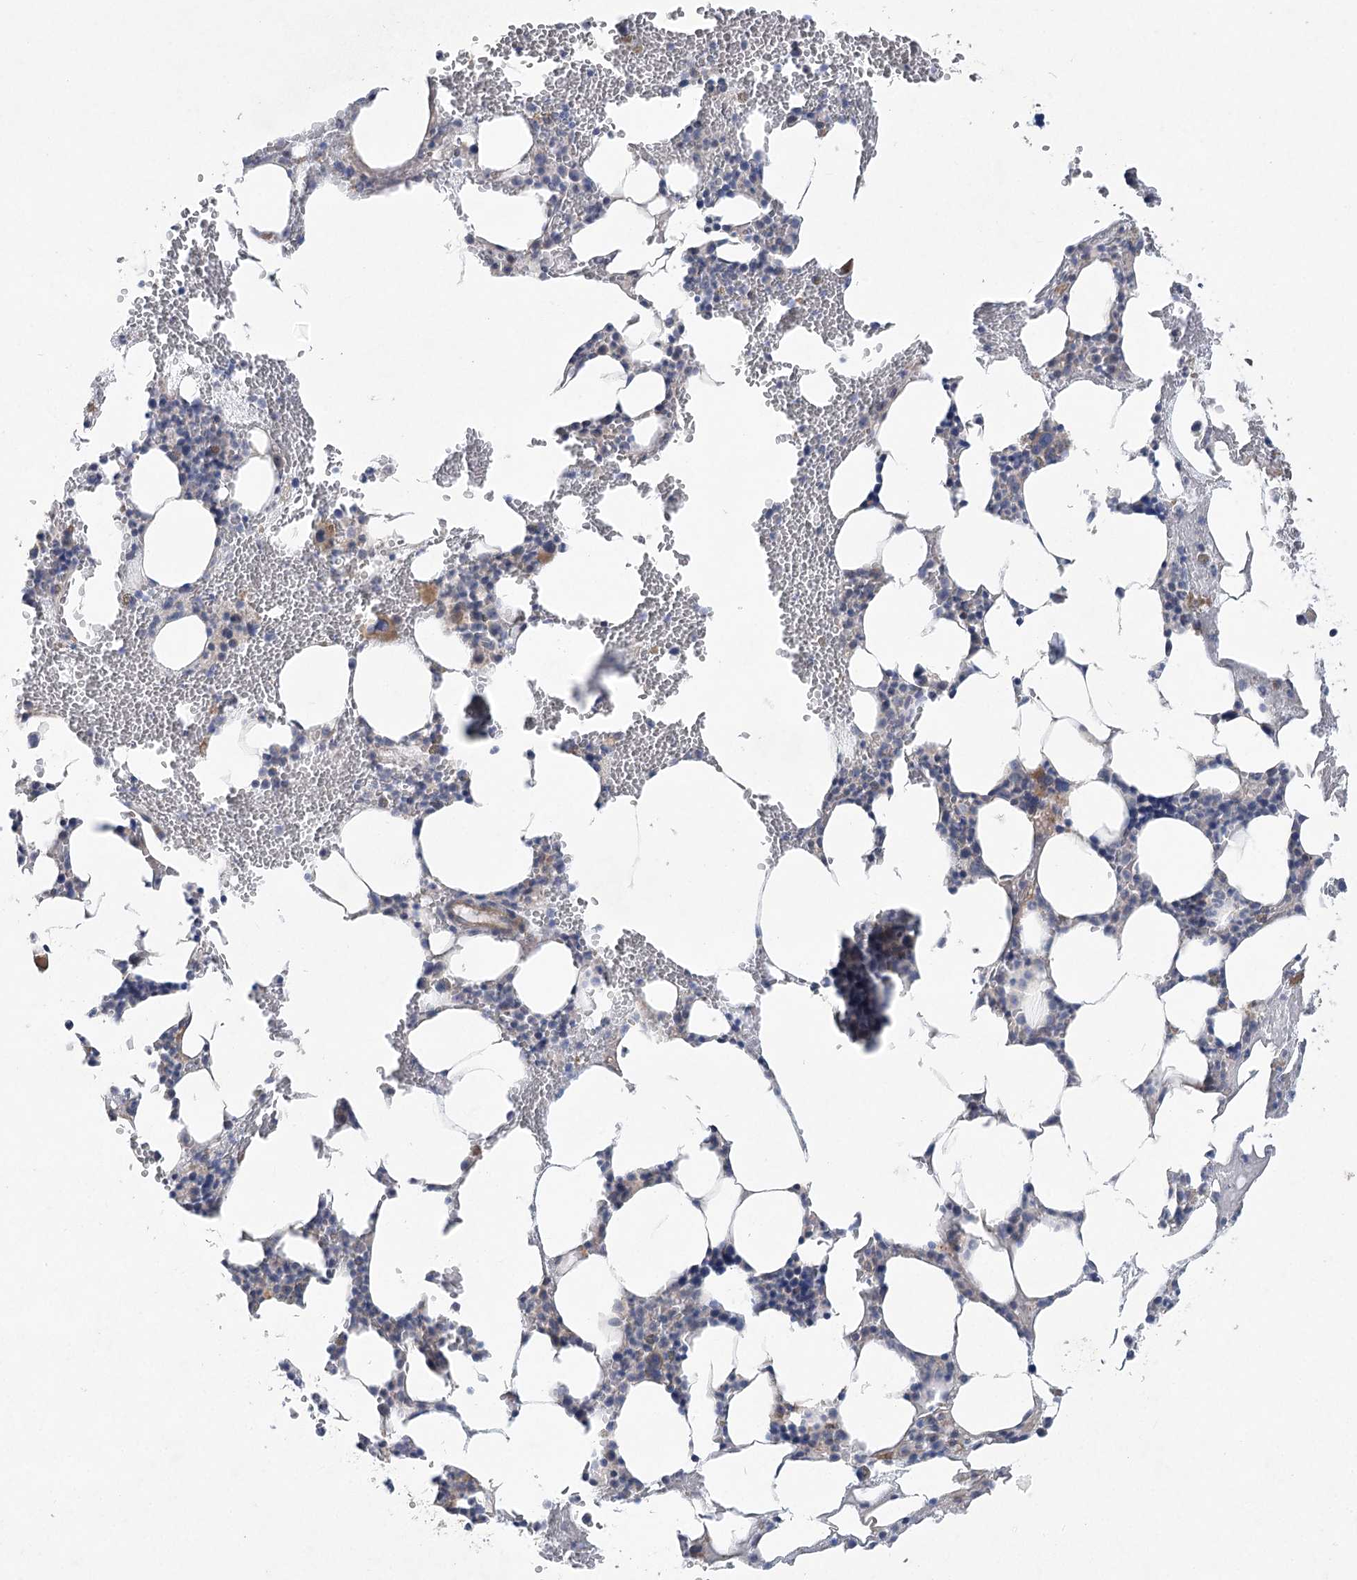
{"staining": {"intensity": "negative", "quantity": "none", "location": "none"}, "tissue": "bone marrow", "cell_type": "Hematopoietic cells", "image_type": "normal", "snomed": [{"axis": "morphology", "description": "Normal tissue, NOS"}, {"axis": "morphology", "description": "Inflammation, NOS"}, {"axis": "topography", "description": "Bone marrow"}], "caption": "Normal bone marrow was stained to show a protein in brown. There is no significant positivity in hematopoietic cells. (DAB (3,3'-diaminobenzidine) immunohistochemistry with hematoxylin counter stain).", "gene": "SCN11A", "patient": {"sex": "female", "age": 78}}